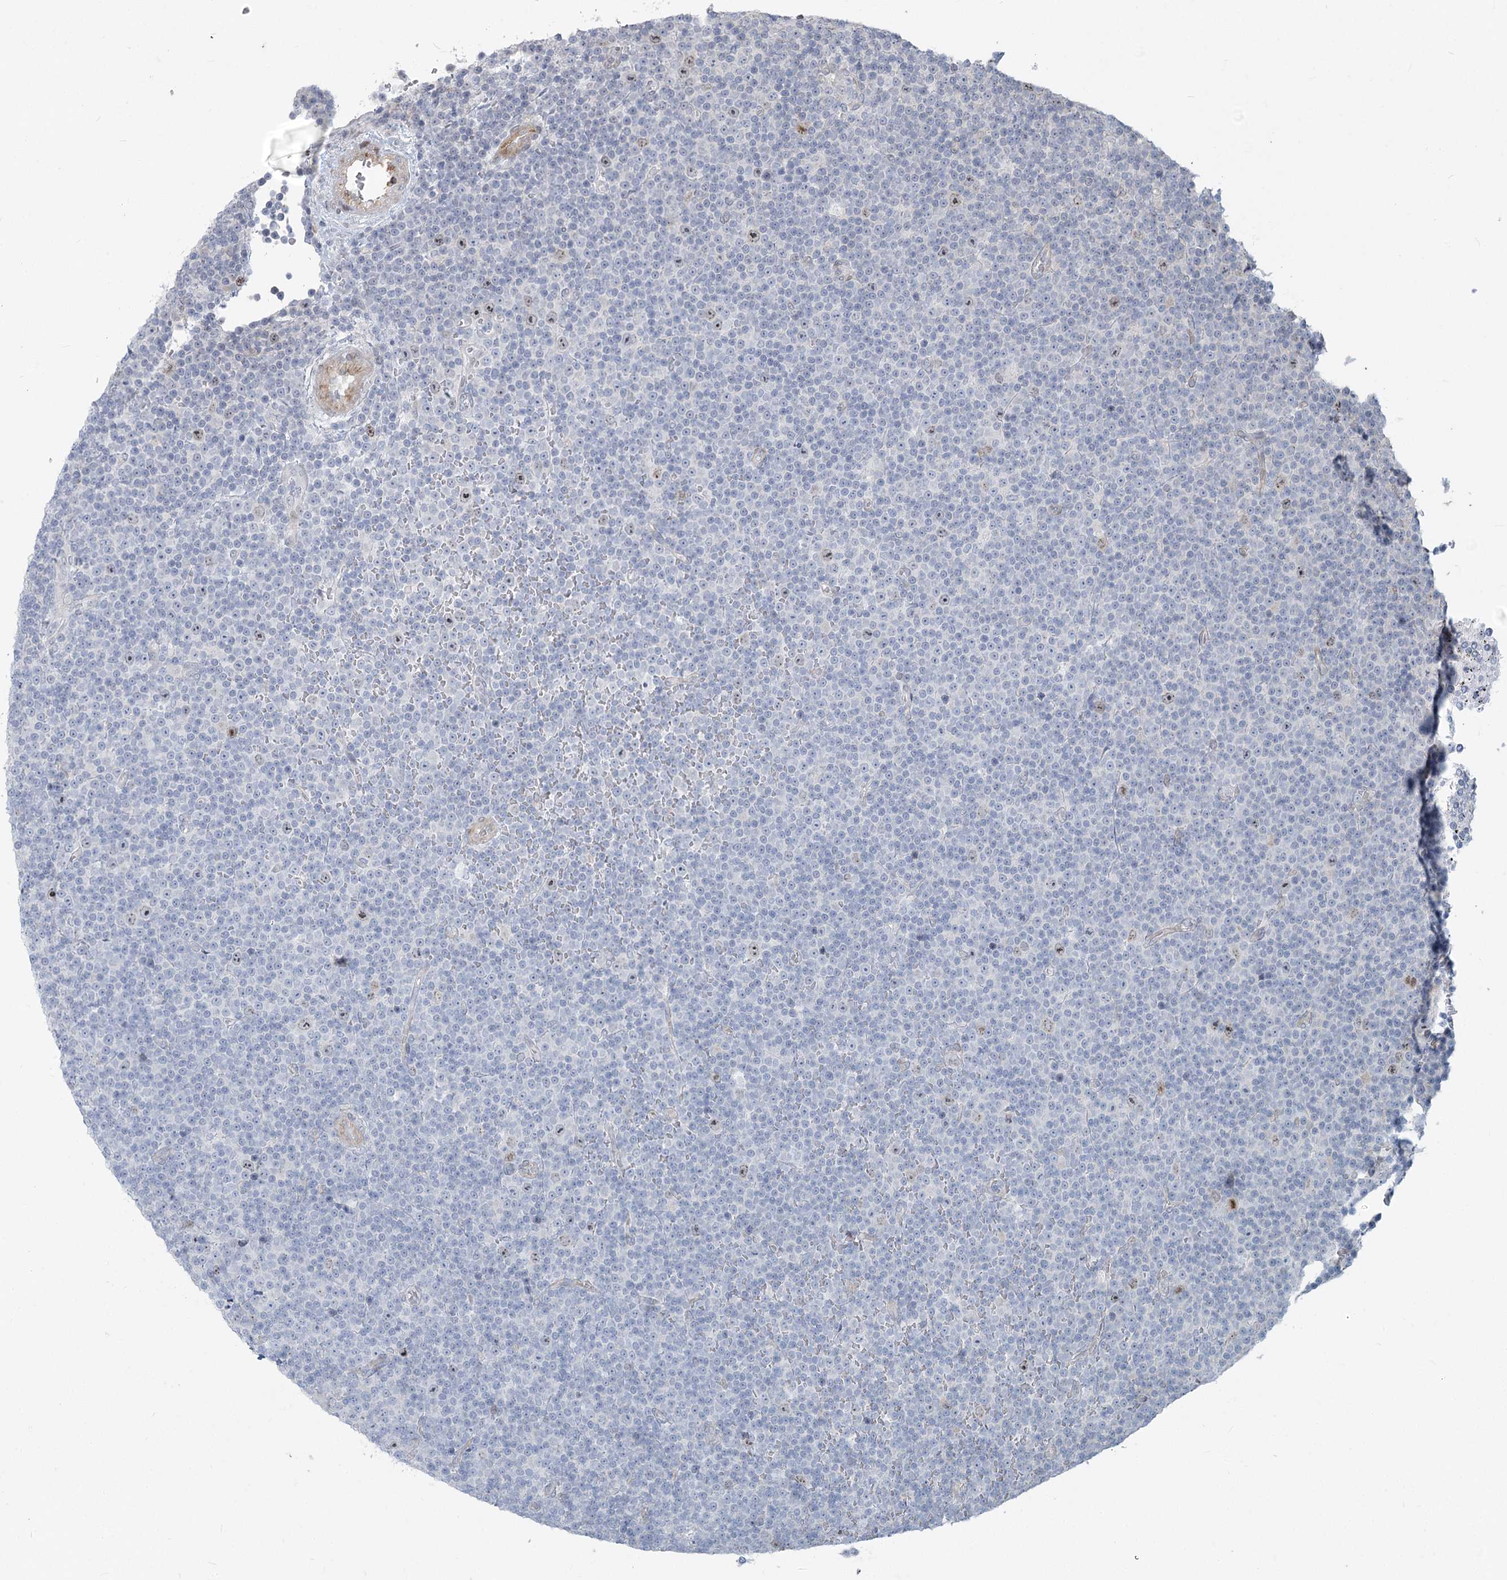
{"staining": {"intensity": "negative", "quantity": "none", "location": "none"}, "tissue": "lymphoma", "cell_type": "Tumor cells", "image_type": "cancer", "snomed": [{"axis": "morphology", "description": "Malignant lymphoma, non-Hodgkin's type, Low grade"}, {"axis": "topography", "description": "Lymph node"}], "caption": "This is a photomicrograph of immunohistochemistry (IHC) staining of lymphoma, which shows no positivity in tumor cells.", "gene": "ABITRAM", "patient": {"sex": "female", "age": 67}}